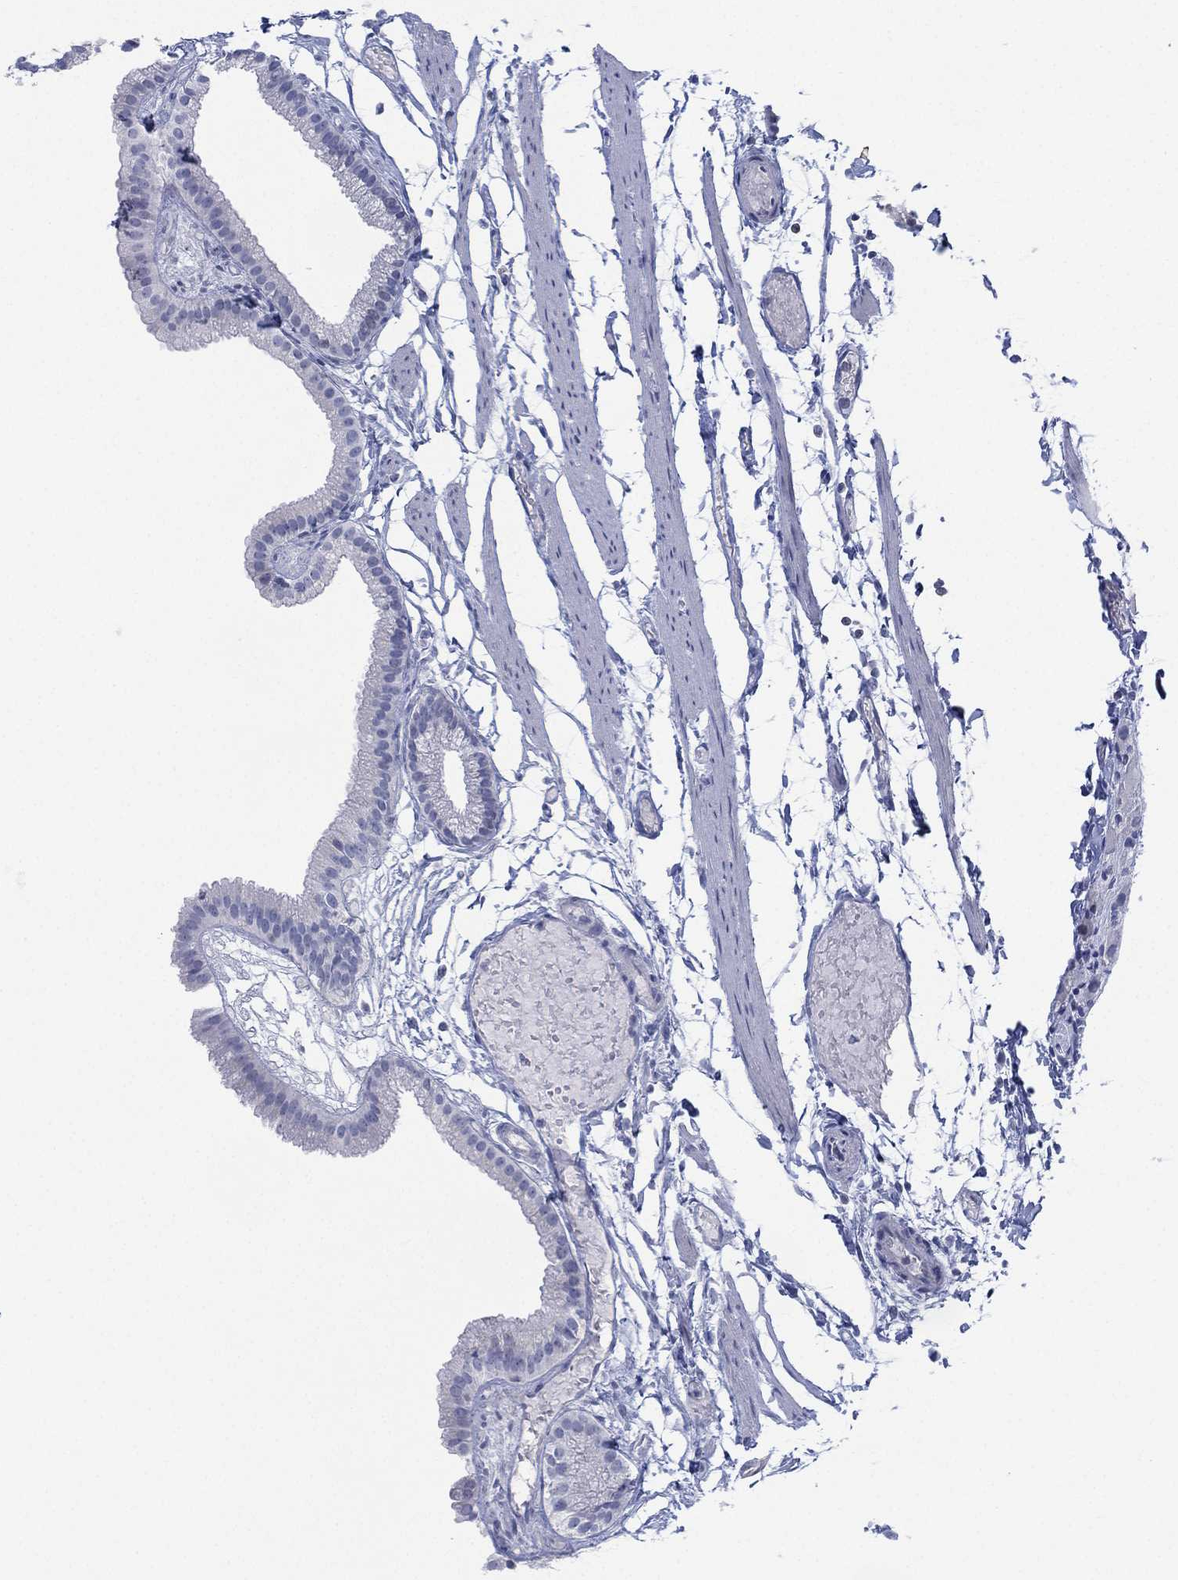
{"staining": {"intensity": "negative", "quantity": "none", "location": "none"}, "tissue": "gallbladder", "cell_type": "Glandular cells", "image_type": "normal", "snomed": [{"axis": "morphology", "description": "Normal tissue, NOS"}, {"axis": "topography", "description": "Gallbladder"}], "caption": "This histopathology image is of unremarkable gallbladder stained with IHC to label a protein in brown with the nuclei are counter-stained blue. There is no positivity in glandular cells.", "gene": "SEPTIN1", "patient": {"sex": "female", "age": 45}}